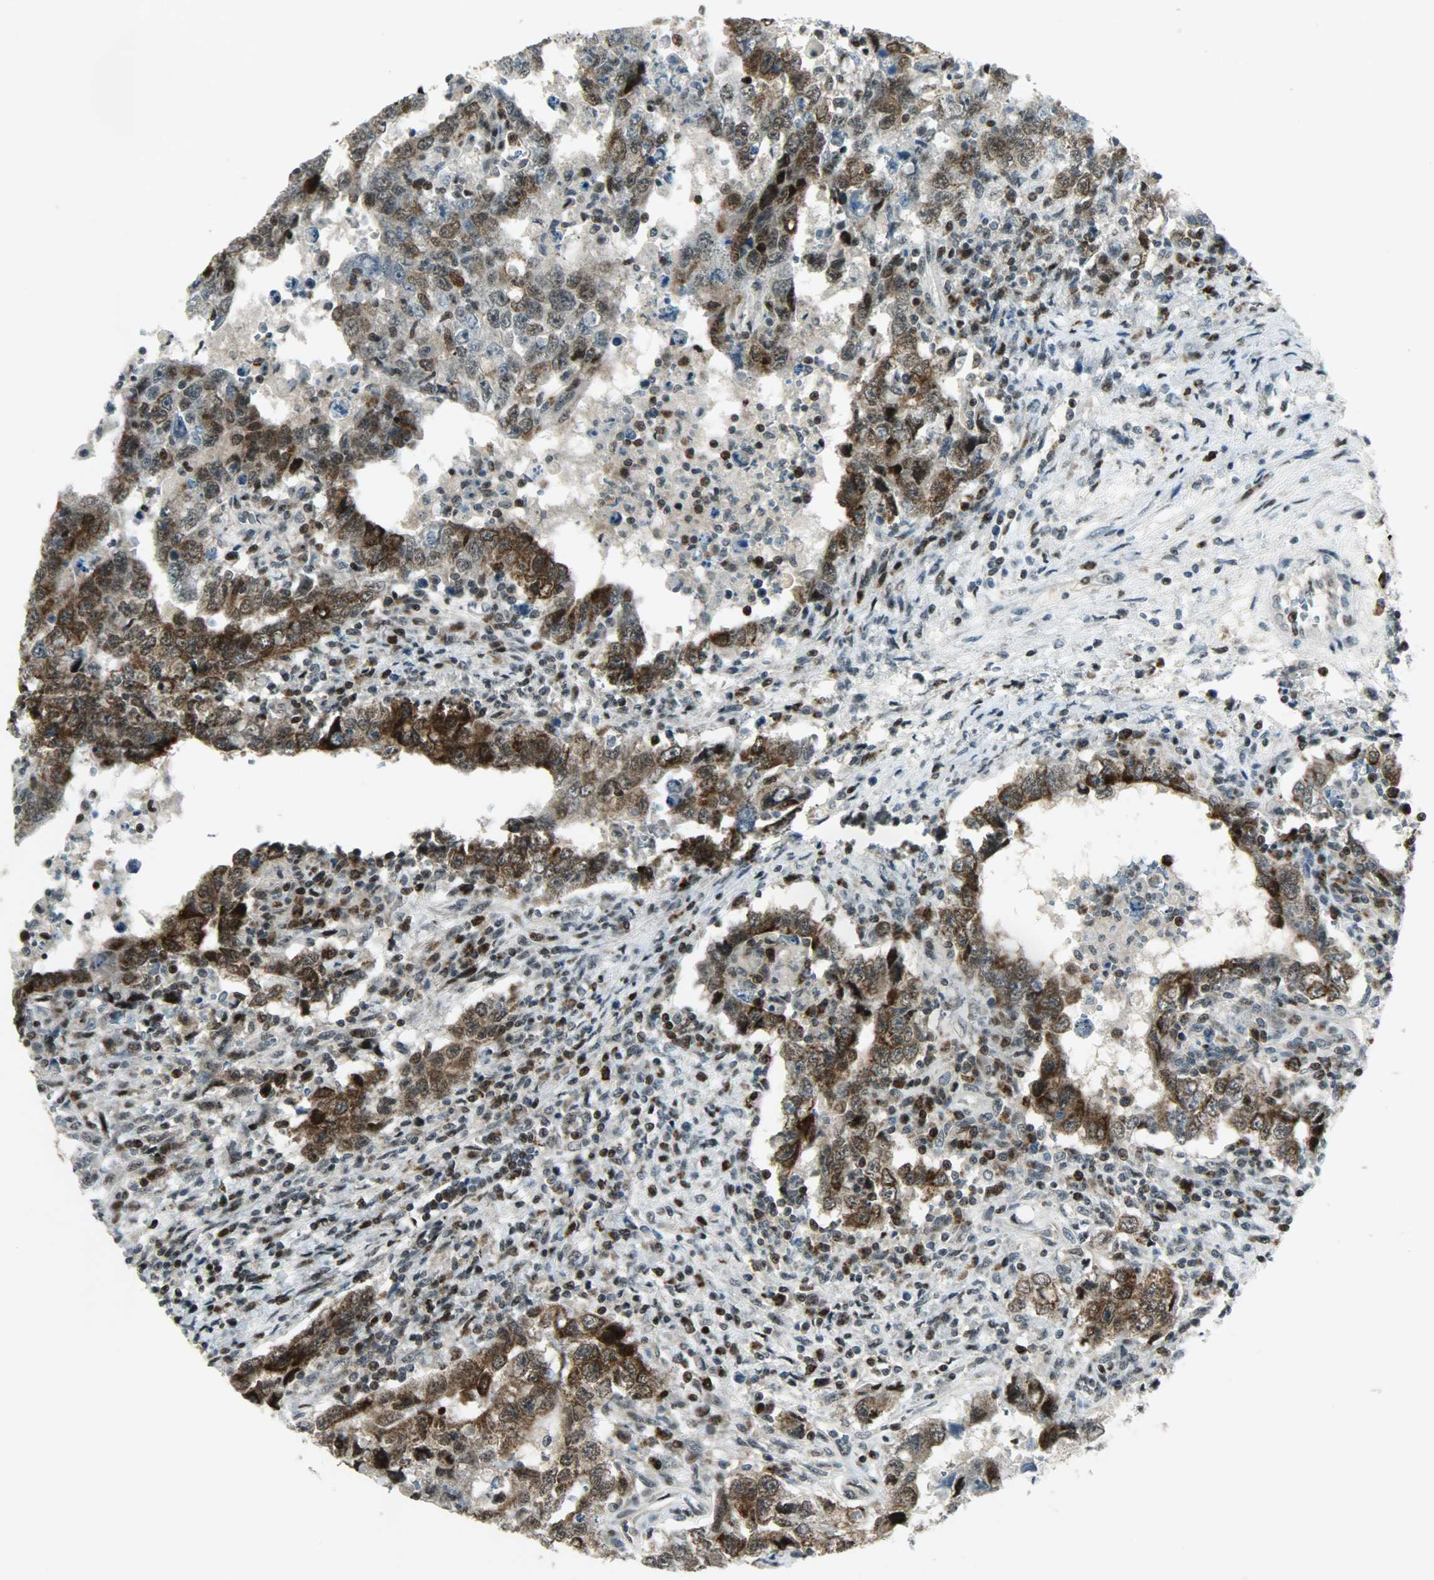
{"staining": {"intensity": "moderate", "quantity": ">75%", "location": "cytoplasmic/membranous,nuclear"}, "tissue": "testis cancer", "cell_type": "Tumor cells", "image_type": "cancer", "snomed": [{"axis": "morphology", "description": "Carcinoma, Embryonal, NOS"}, {"axis": "topography", "description": "Testis"}], "caption": "Moderate cytoplasmic/membranous and nuclear protein staining is appreciated in about >75% of tumor cells in testis cancer (embryonal carcinoma).", "gene": "IL15", "patient": {"sex": "male", "age": 26}}